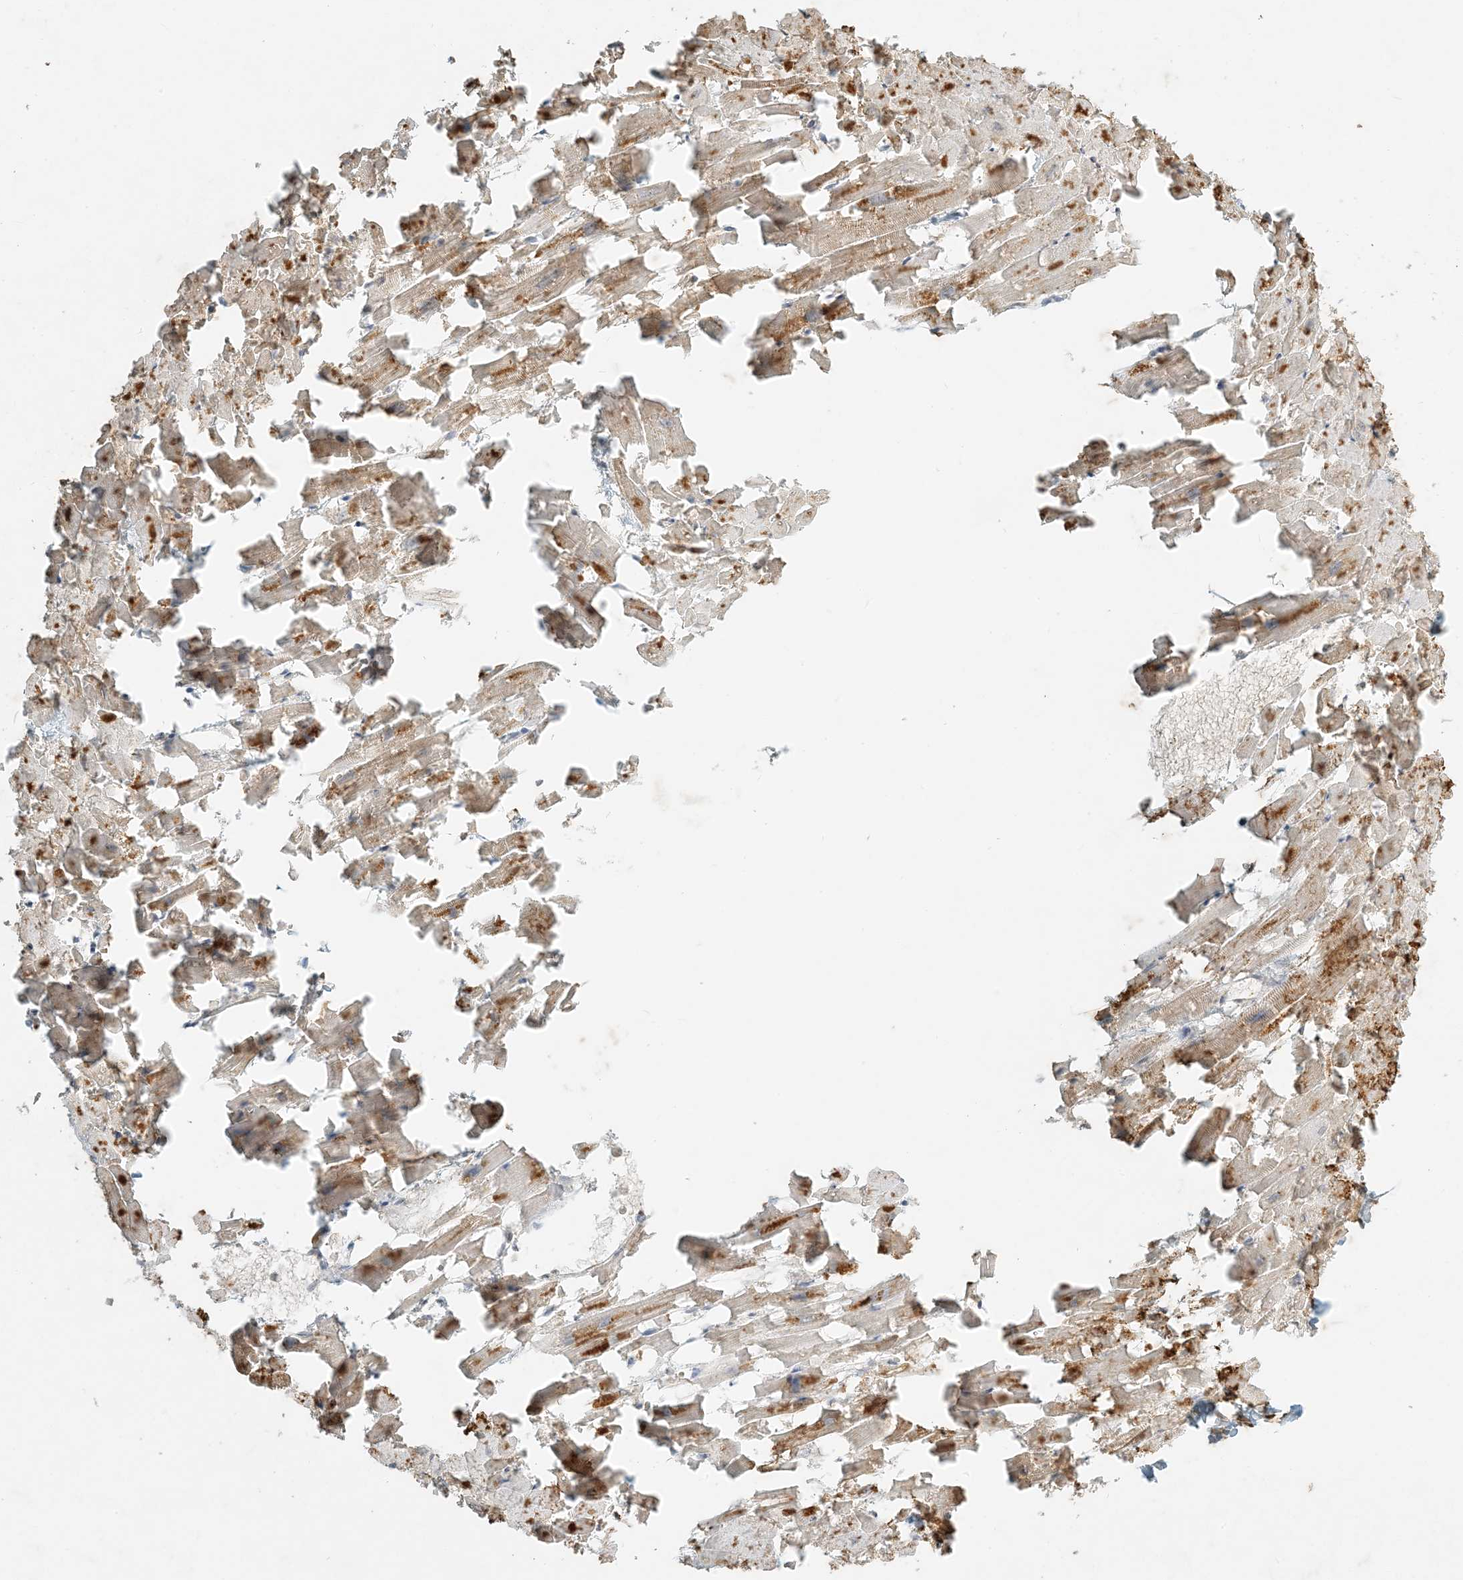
{"staining": {"intensity": "moderate", "quantity": ">75%", "location": "cytoplasmic/membranous"}, "tissue": "heart muscle", "cell_type": "Cardiomyocytes", "image_type": "normal", "snomed": [{"axis": "morphology", "description": "Normal tissue, NOS"}, {"axis": "topography", "description": "Heart"}], "caption": "The micrograph reveals staining of normal heart muscle, revealing moderate cytoplasmic/membranous protein staining (brown color) within cardiomyocytes.", "gene": "MCOLN1", "patient": {"sex": "female", "age": 64}}